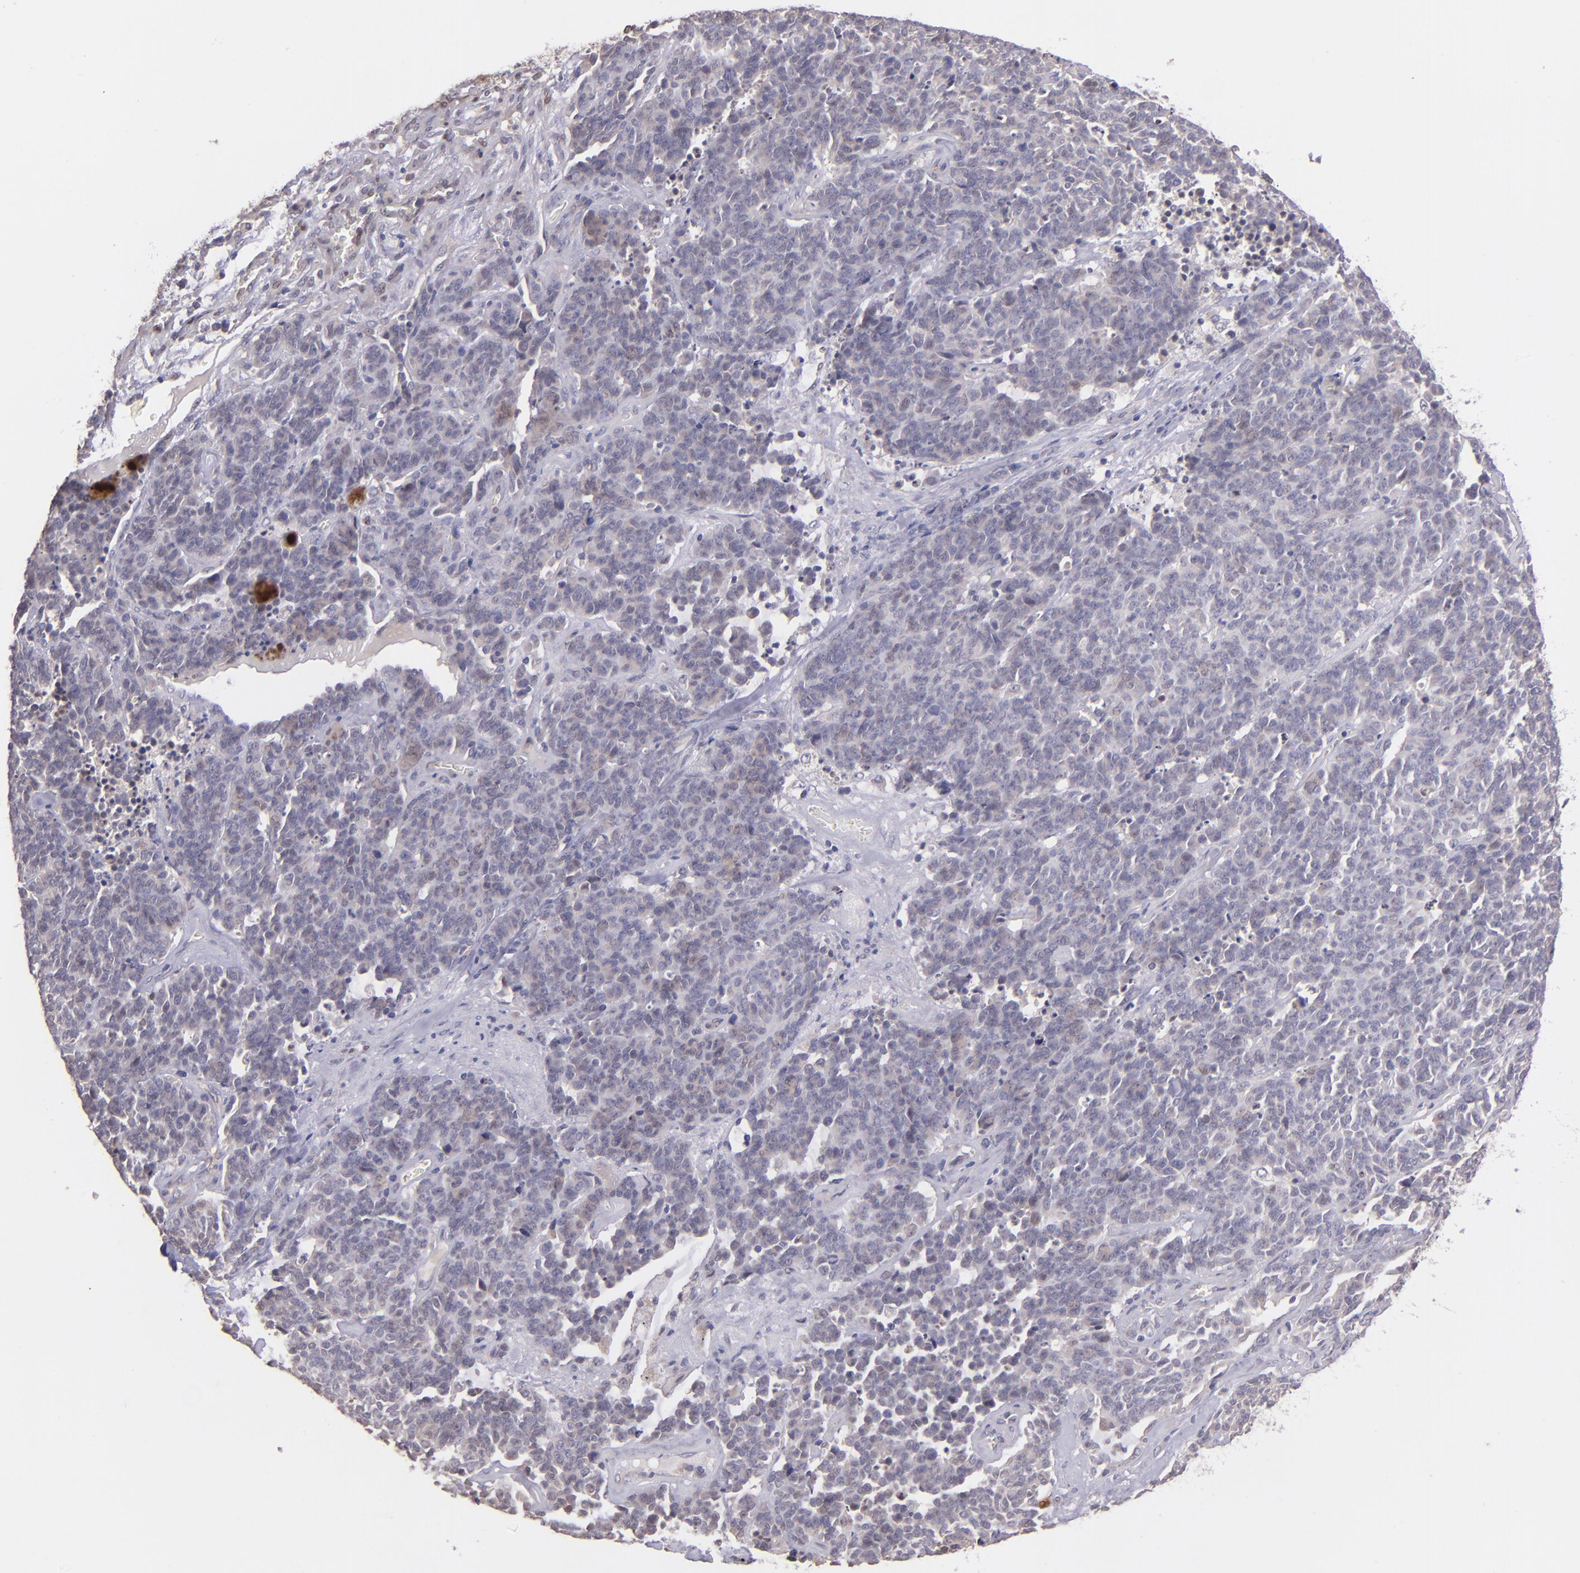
{"staining": {"intensity": "weak", "quantity": "<25%", "location": "cytoplasmic/membranous"}, "tissue": "lung cancer", "cell_type": "Tumor cells", "image_type": "cancer", "snomed": [{"axis": "morphology", "description": "Neoplasm, malignant, NOS"}, {"axis": "topography", "description": "Lung"}], "caption": "IHC micrograph of lung cancer stained for a protein (brown), which exhibits no expression in tumor cells.", "gene": "NUP62CL", "patient": {"sex": "female", "age": 58}}